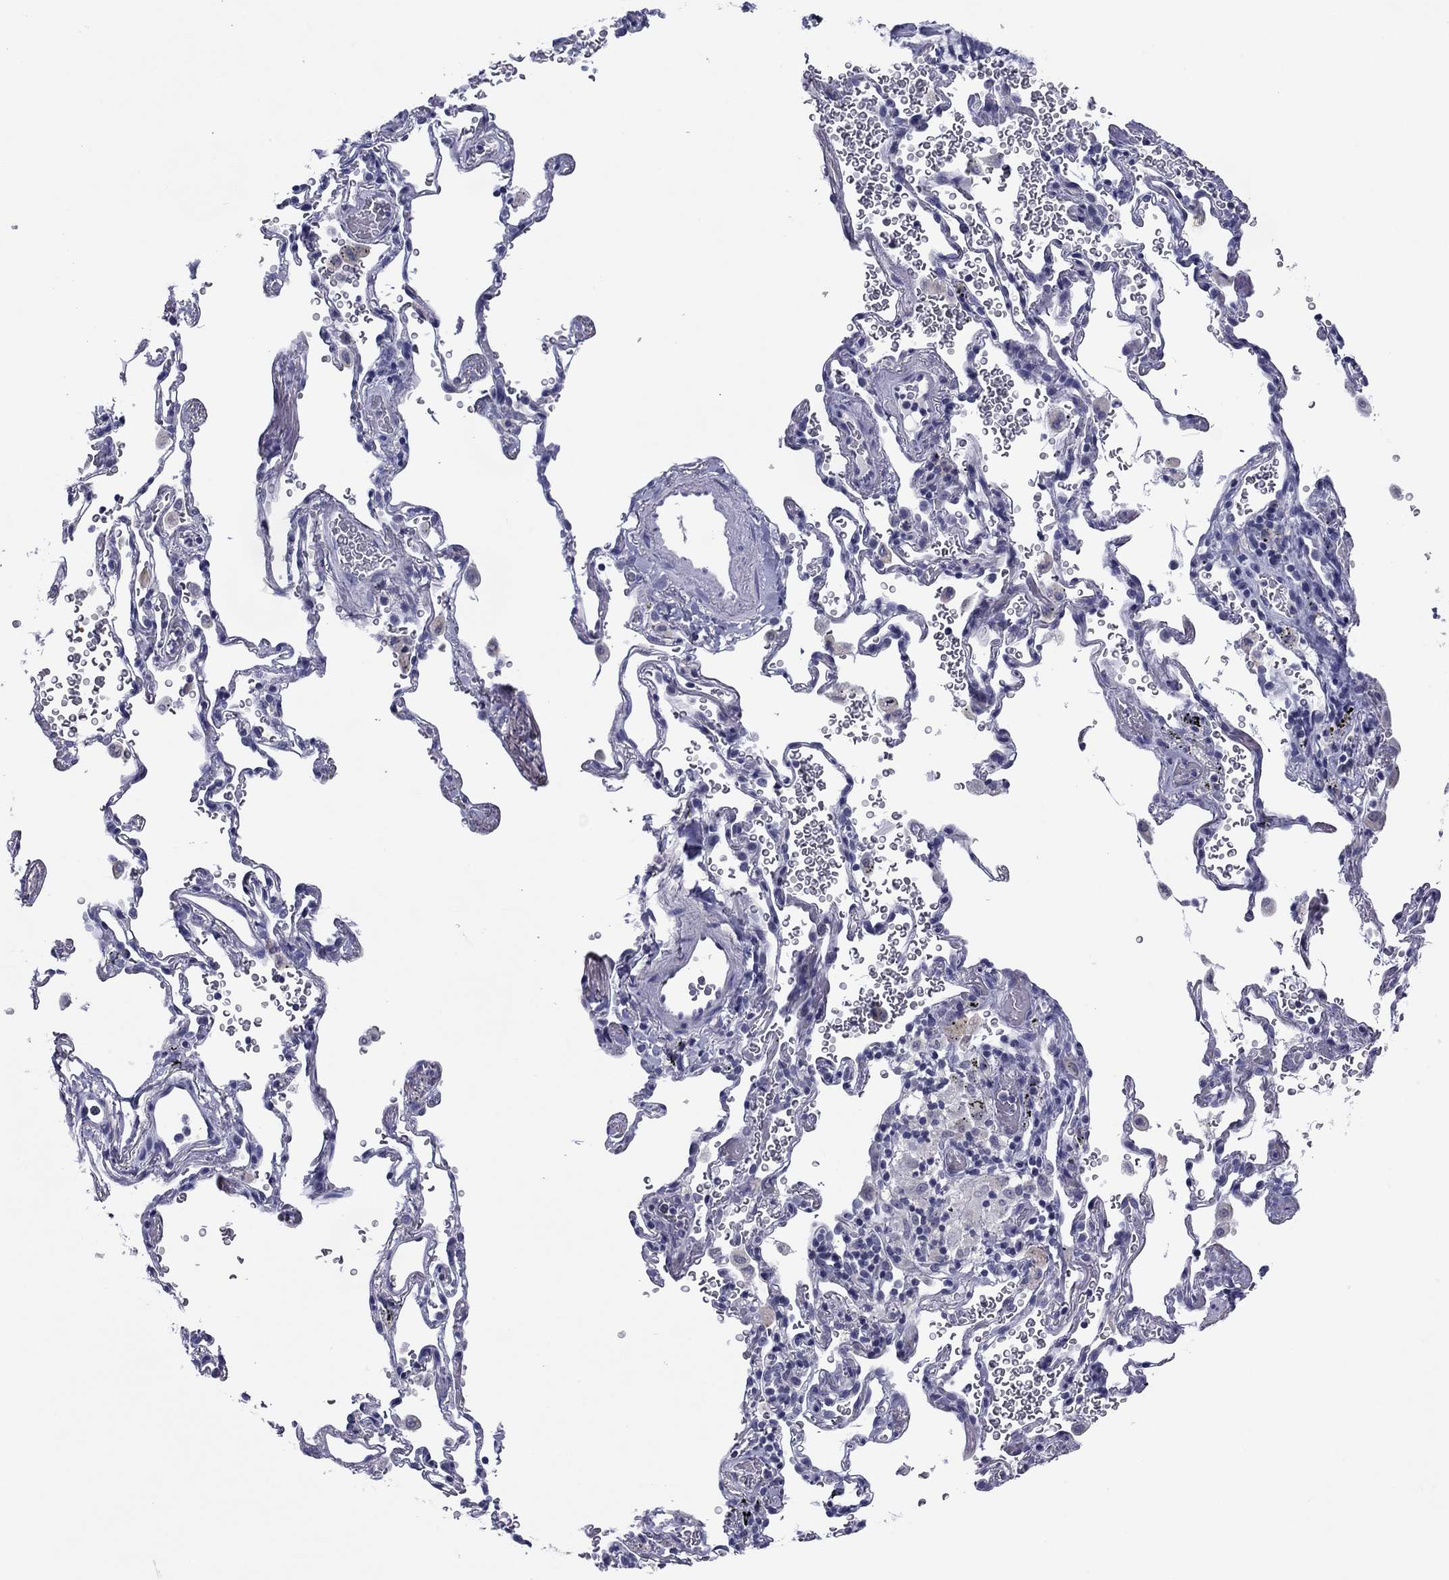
{"staining": {"intensity": "negative", "quantity": "none", "location": "none"}, "tissue": "soft tissue", "cell_type": "Fibroblasts", "image_type": "normal", "snomed": [{"axis": "morphology", "description": "Normal tissue, NOS"}, {"axis": "morphology", "description": "Adenocarcinoma, NOS"}, {"axis": "topography", "description": "Cartilage tissue"}, {"axis": "topography", "description": "Lung"}], "caption": "Micrograph shows no protein positivity in fibroblasts of unremarkable soft tissue.", "gene": "TCFL5", "patient": {"sex": "male", "age": 59}}